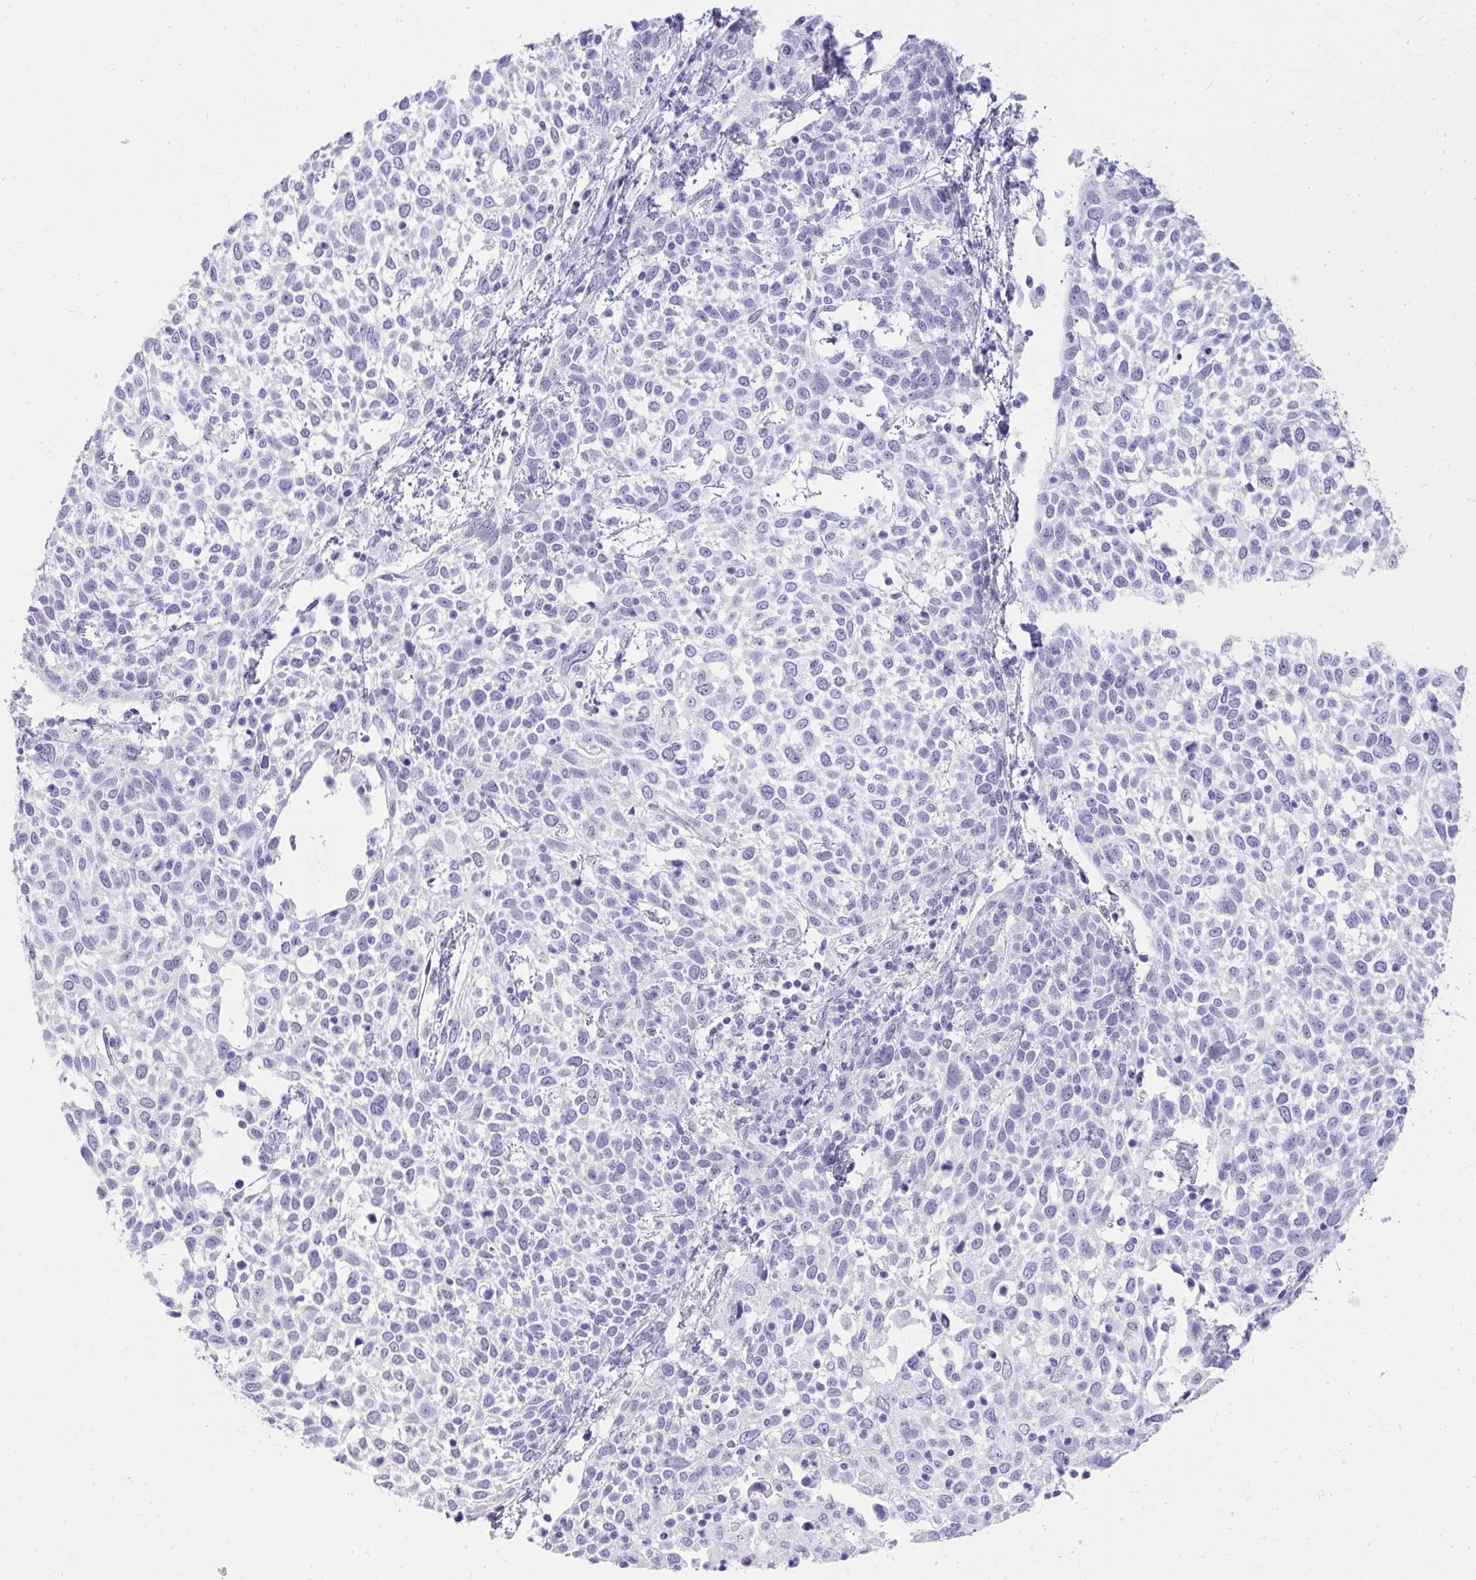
{"staining": {"intensity": "negative", "quantity": "none", "location": "none"}, "tissue": "cervical cancer", "cell_type": "Tumor cells", "image_type": "cancer", "snomed": [{"axis": "morphology", "description": "Squamous cell carcinoma, NOS"}, {"axis": "topography", "description": "Cervix"}], "caption": "High power microscopy image of an immunohistochemistry image of cervical squamous cell carcinoma, revealing no significant expression in tumor cells.", "gene": "PRM2", "patient": {"sex": "female", "age": 61}}